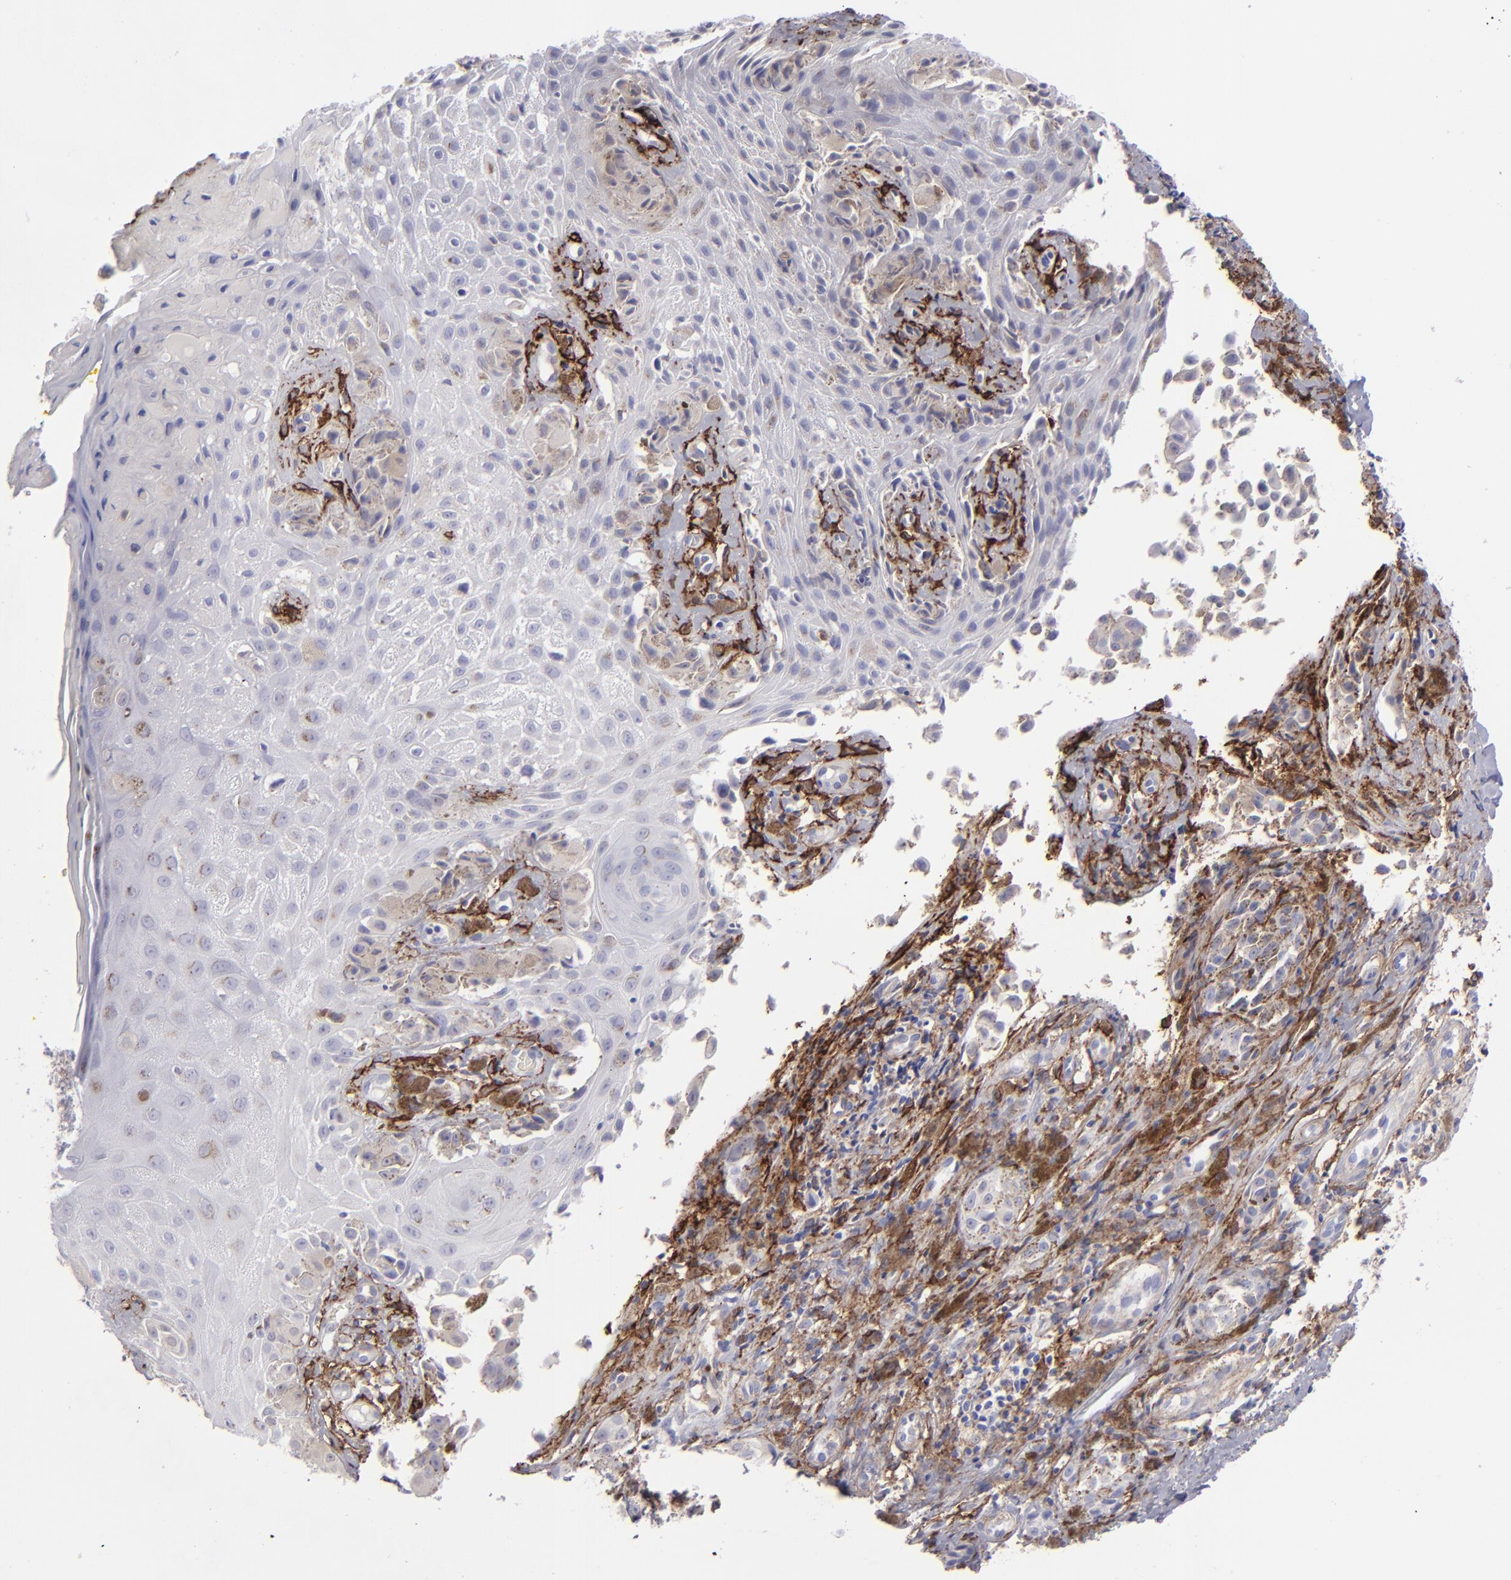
{"staining": {"intensity": "moderate", "quantity": "25%-75%", "location": "cytoplasmic/membranous"}, "tissue": "melanoma", "cell_type": "Tumor cells", "image_type": "cancer", "snomed": [{"axis": "morphology", "description": "Malignant melanoma, NOS"}, {"axis": "topography", "description": "Skin"}], "caption": "Immunohistochemical staining of human malignant melanoma exhibits moderate cytoplasmic/membranous protein positivity in about 25%-75% of tumor cells.", "gene": "ANPEP", "patient": {"sex": "male", "age": 67}}